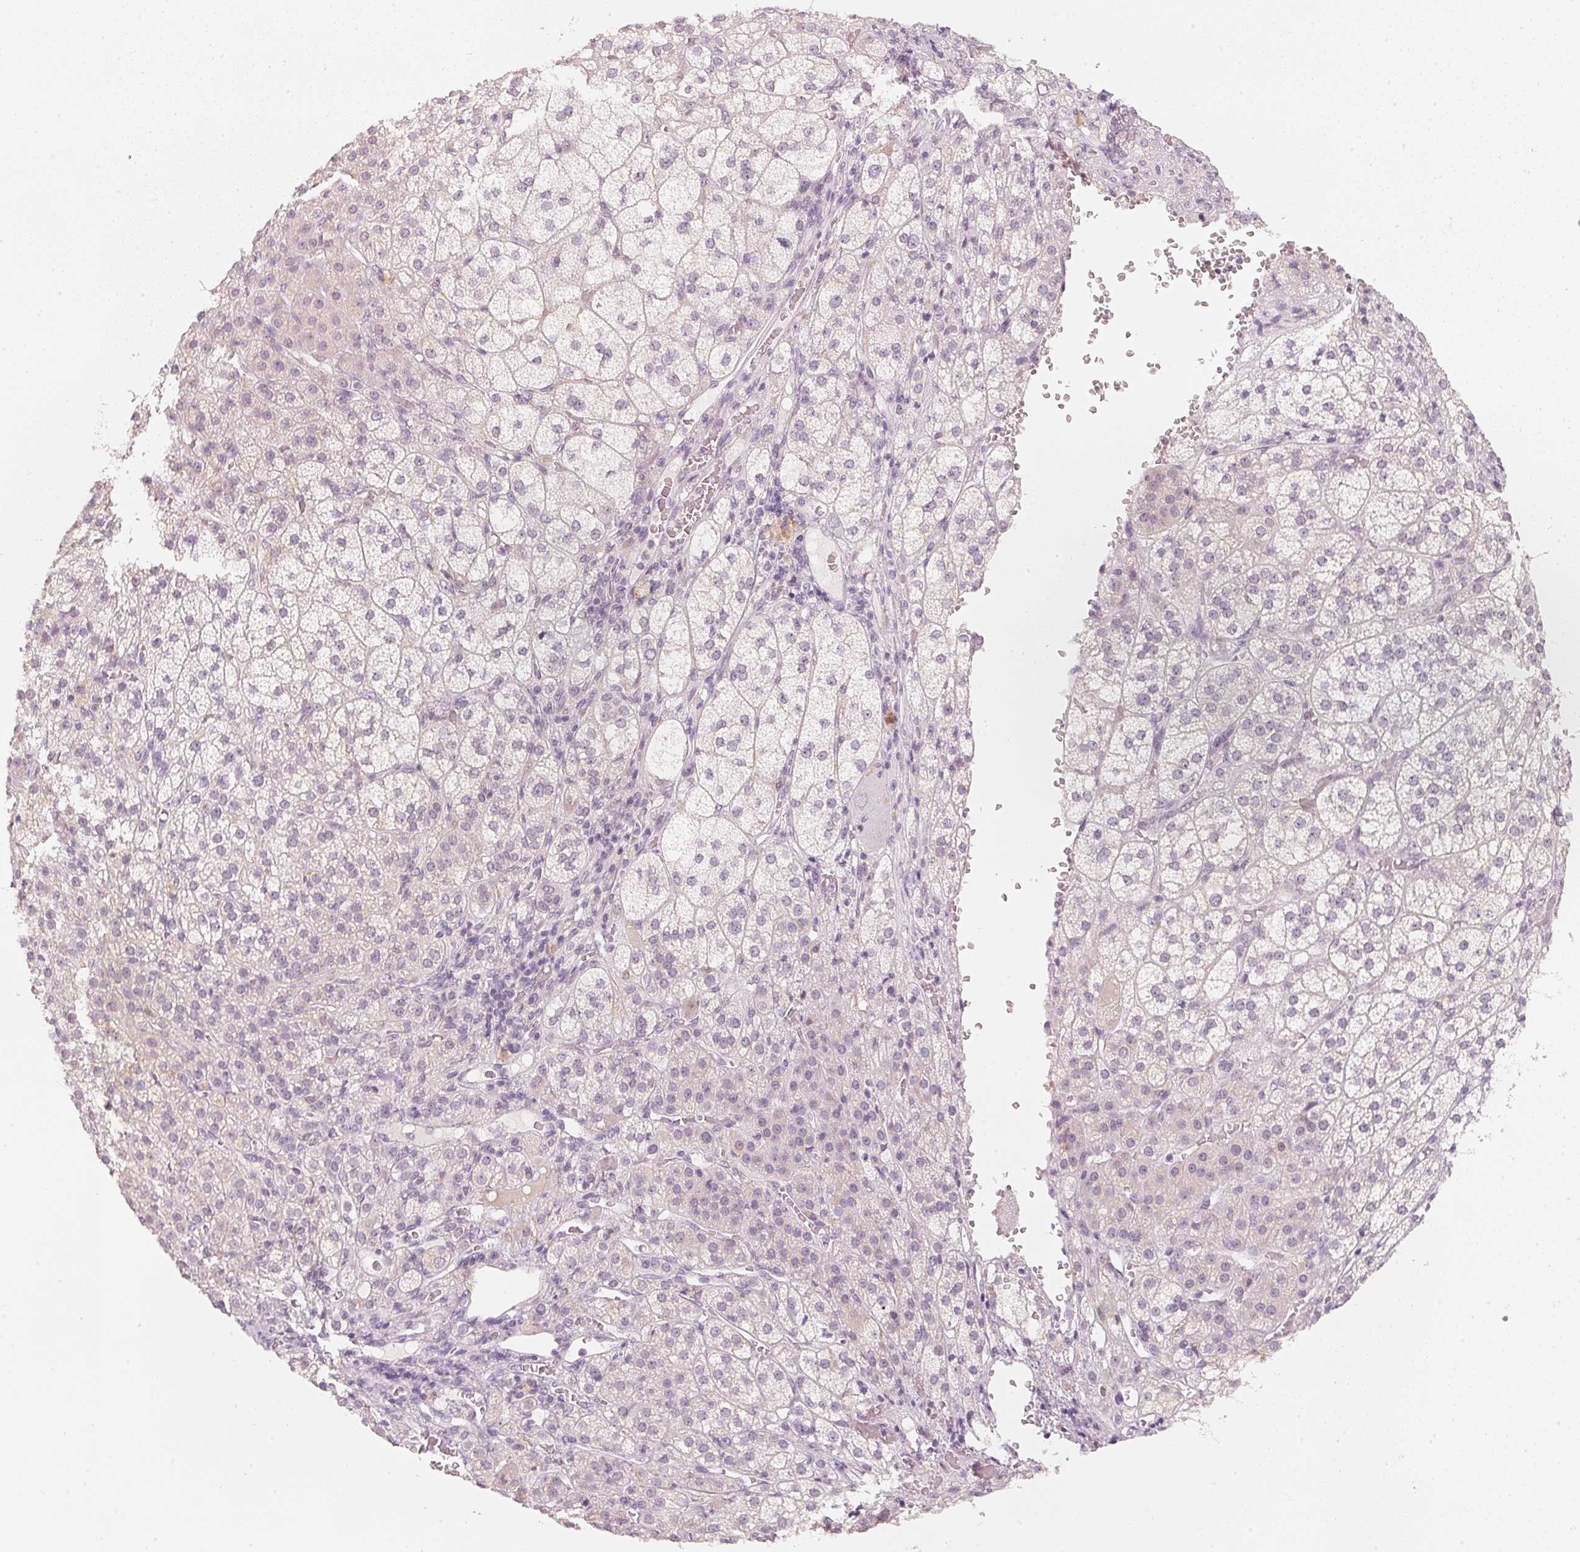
{"staining": {"intensity": "weak", "quantity": "<25%", "location": "cytoplasmic/membranous"}, "tissue": "adrenal gland", "cell_type": "Glandular cells", "image_type": "normal", "snomed": [{"axis": "morphology", "description": "Normal tissue, NOS"}, {"axis": "topography", "description": "Adrenal gland"}], "caption": "Immunohistochemistry (IHC) micrograph of normal adrenal gland stained for a protein (brown), which displays no positivity in glandular cells.", "gene": "CFAP276", "patient": {"sex": "female", "age": 60}}